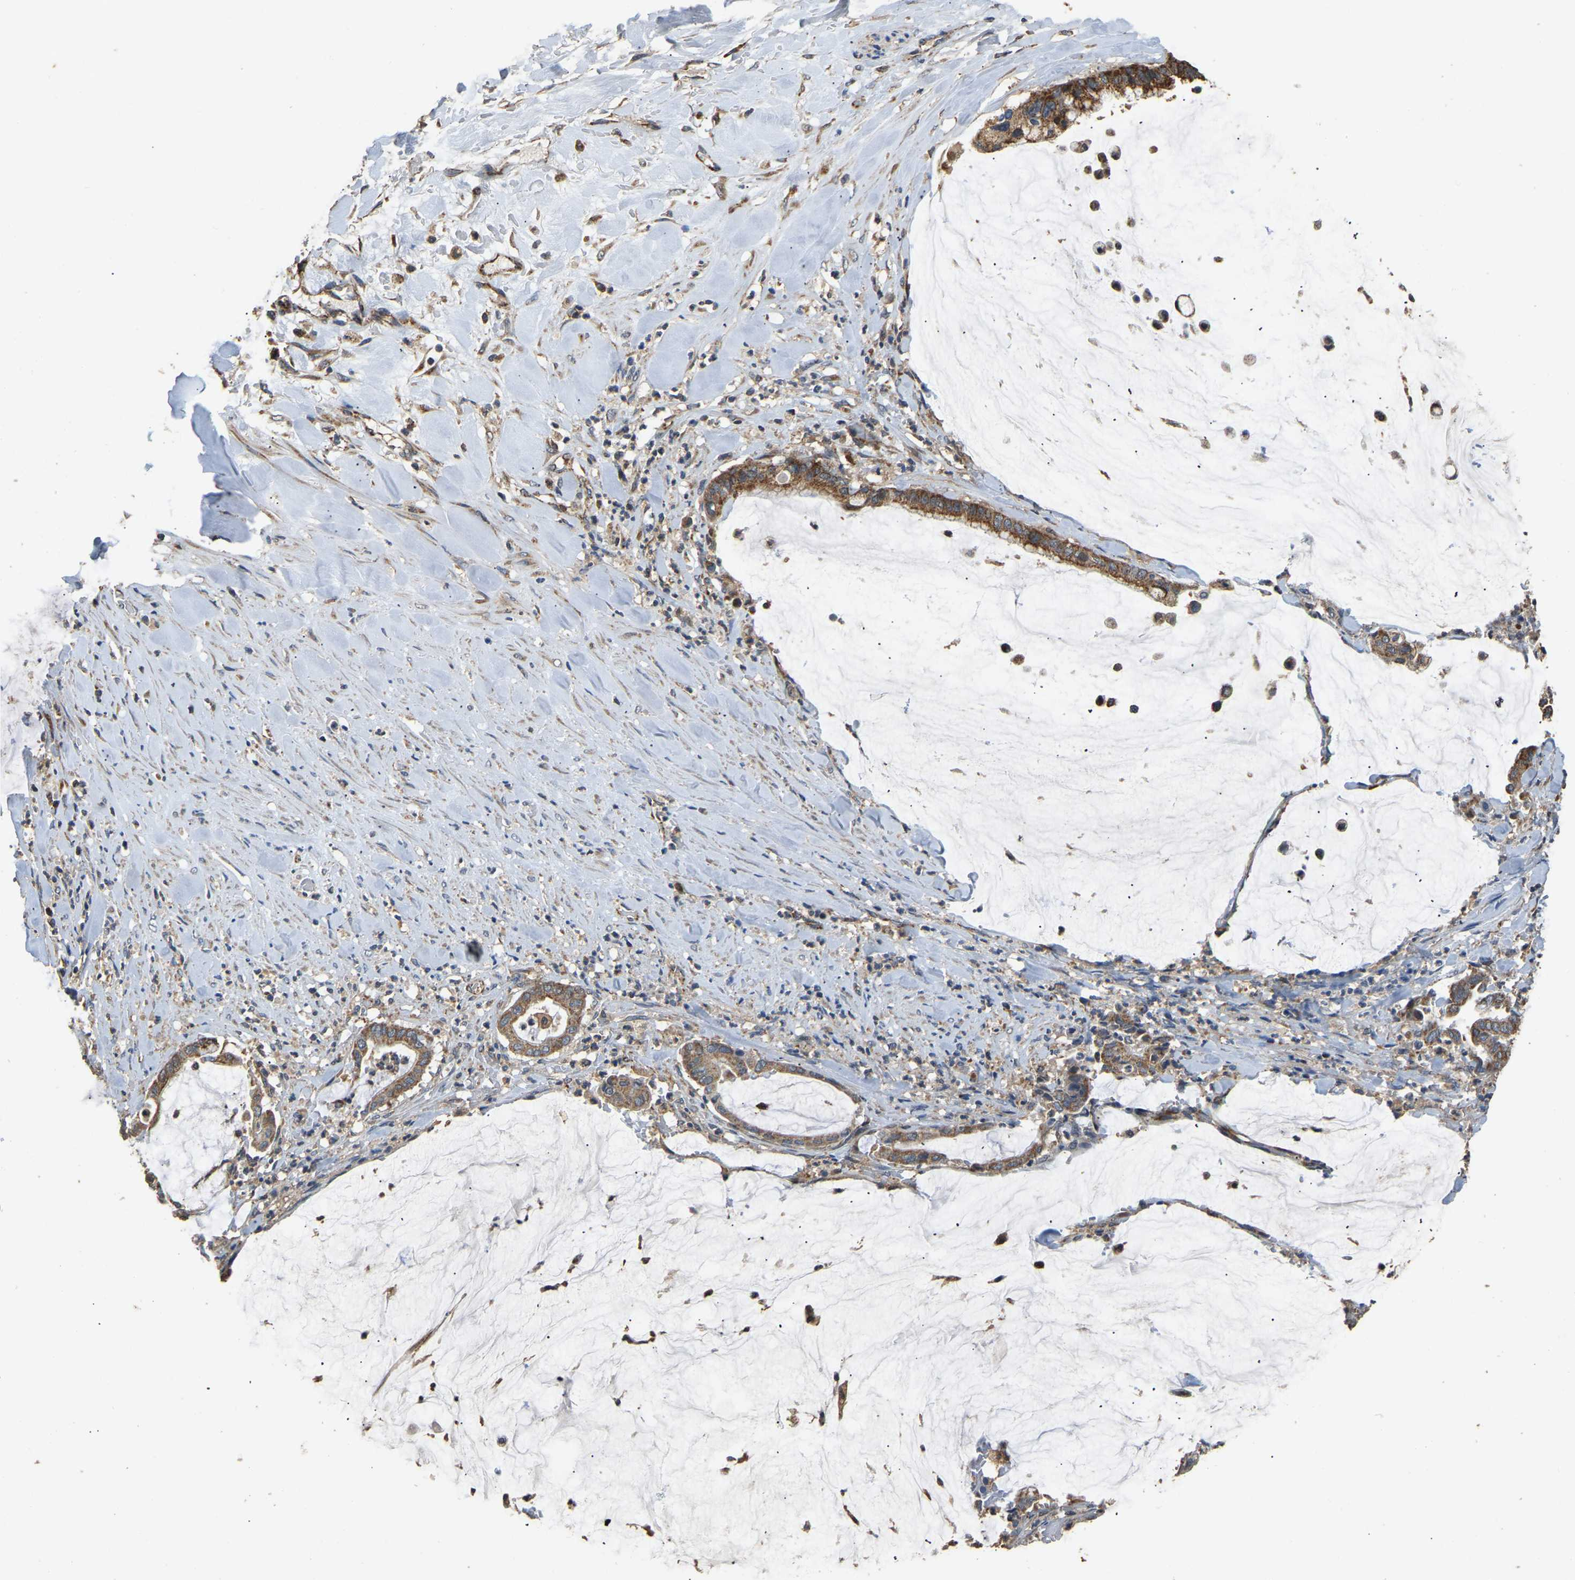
{"staining": {"intensity": "strong", "quantity": ">75%", "location": "cytoplasmic/membranous"}, "tissue": "pancreatic cancer", "cell_type": "Tumor cells", "image_type": "cancer", "snomed": [{"axis": "morphology", "description": "Adenocarcinoma, NOS"}, {"axis": "topography", "description": "Pancreas"}], "caption": "Approximately >75% of tumor cells in human pancreatic cancer demonstrate strong cytoplasmic/membranous protein expression as visualized by brown immunohistochemical staining.", "gene": "TUFM", "patient": {"sex": "male", "age": 41}}